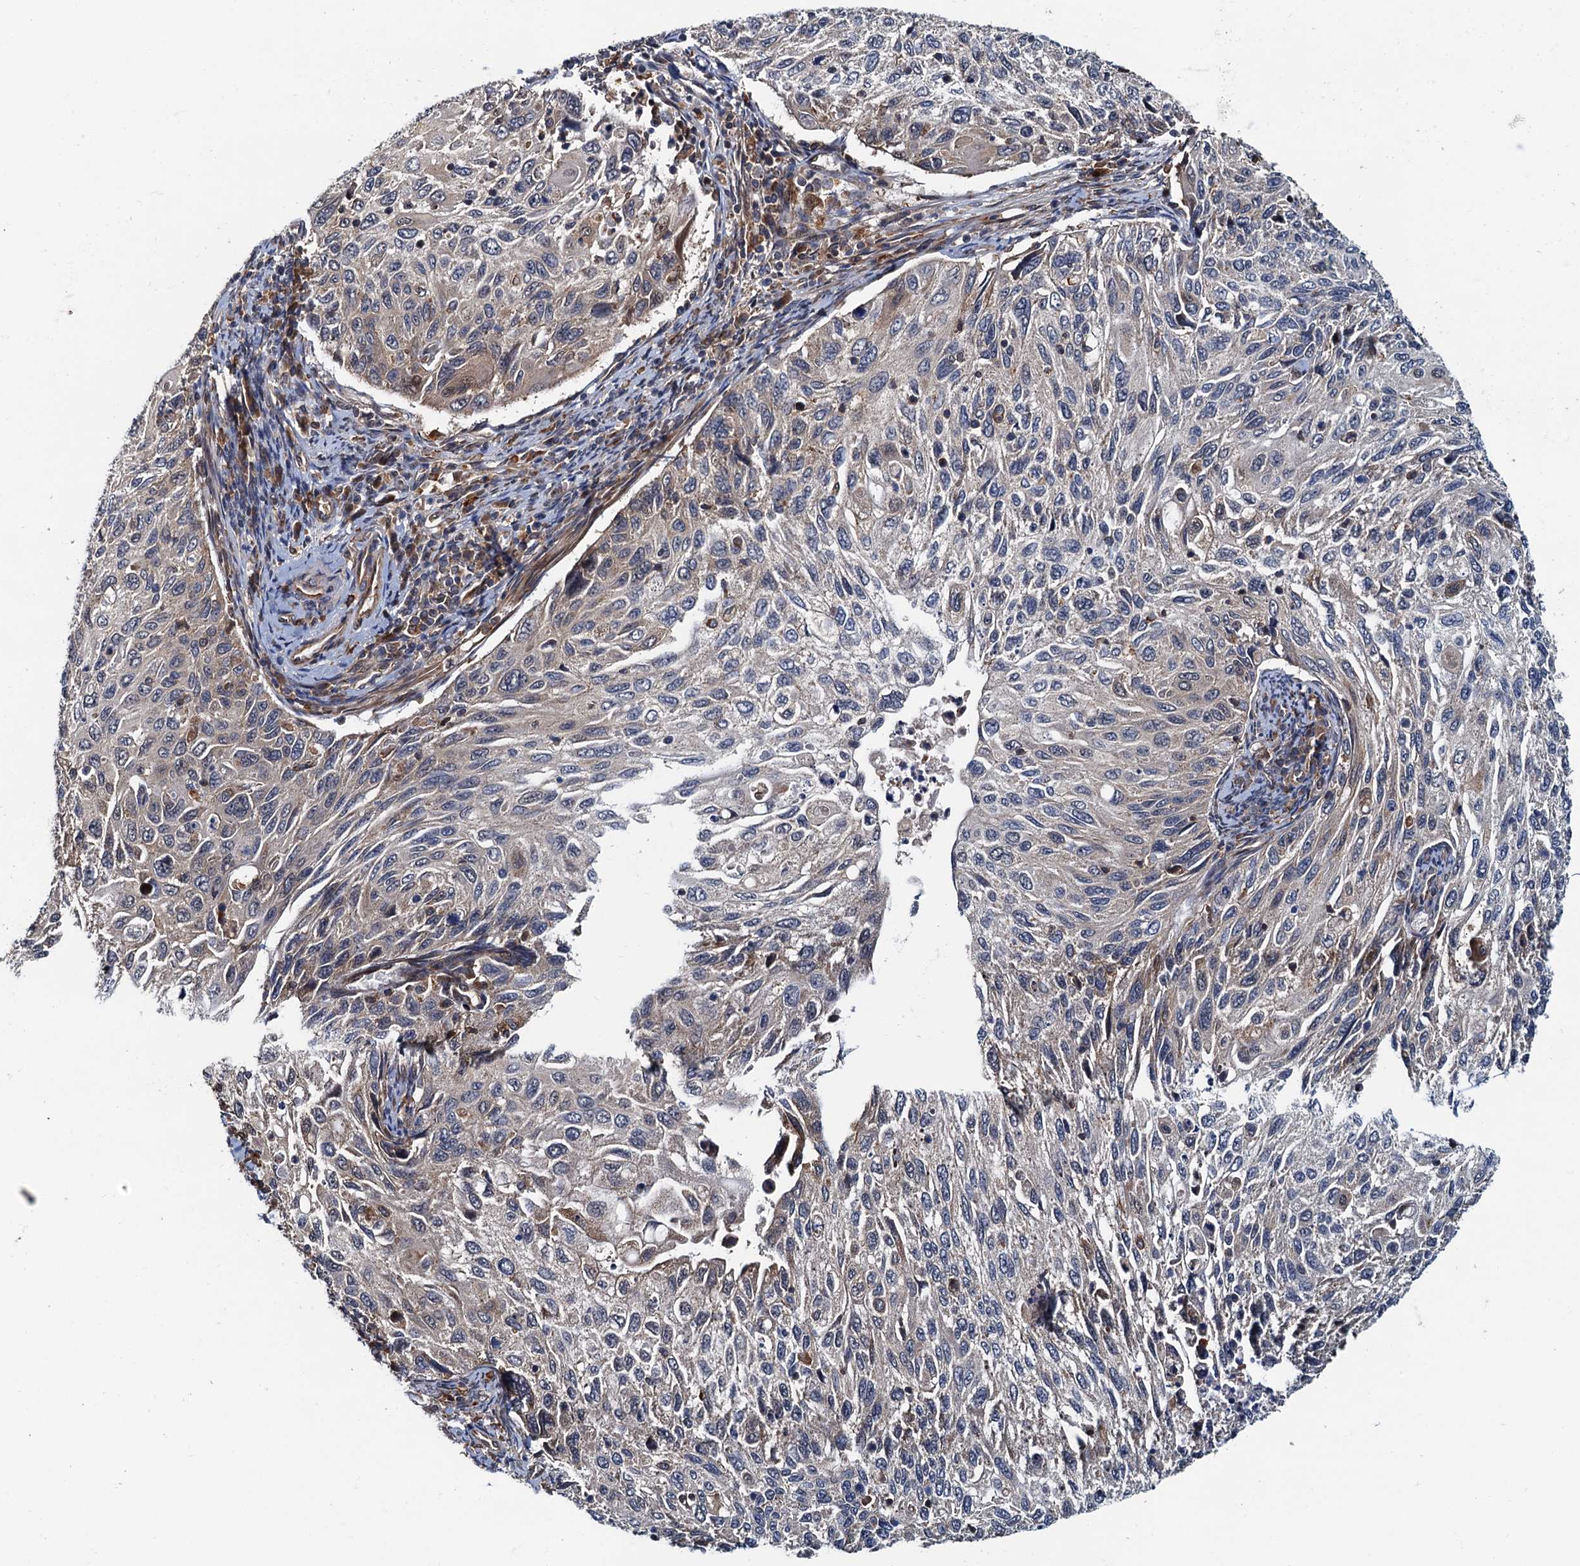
{"staining": {"intensity": "negative", "quantity": "none", "location": "none"}, "tissue": "cervical cancer", "cell_type": "Tumor cells", "image_type": "cancer", "snomed": [{"axis": "morphology", "description": "Squamous cell carcinoma, NOS"}, {"axis": "topography", "description": "Cervix"}], "caption": "Image shows no significant protein expression in tumor cells of cervical cancer (squamous cell carcinoma). Brightfield microscopy of immunohistochemistry (IHC) stained with DAB (brown) and hematoxylin (blue), captured at high magnification.", "gene": "AAGAB", "patient": {"sex": "female", "age": 70}}